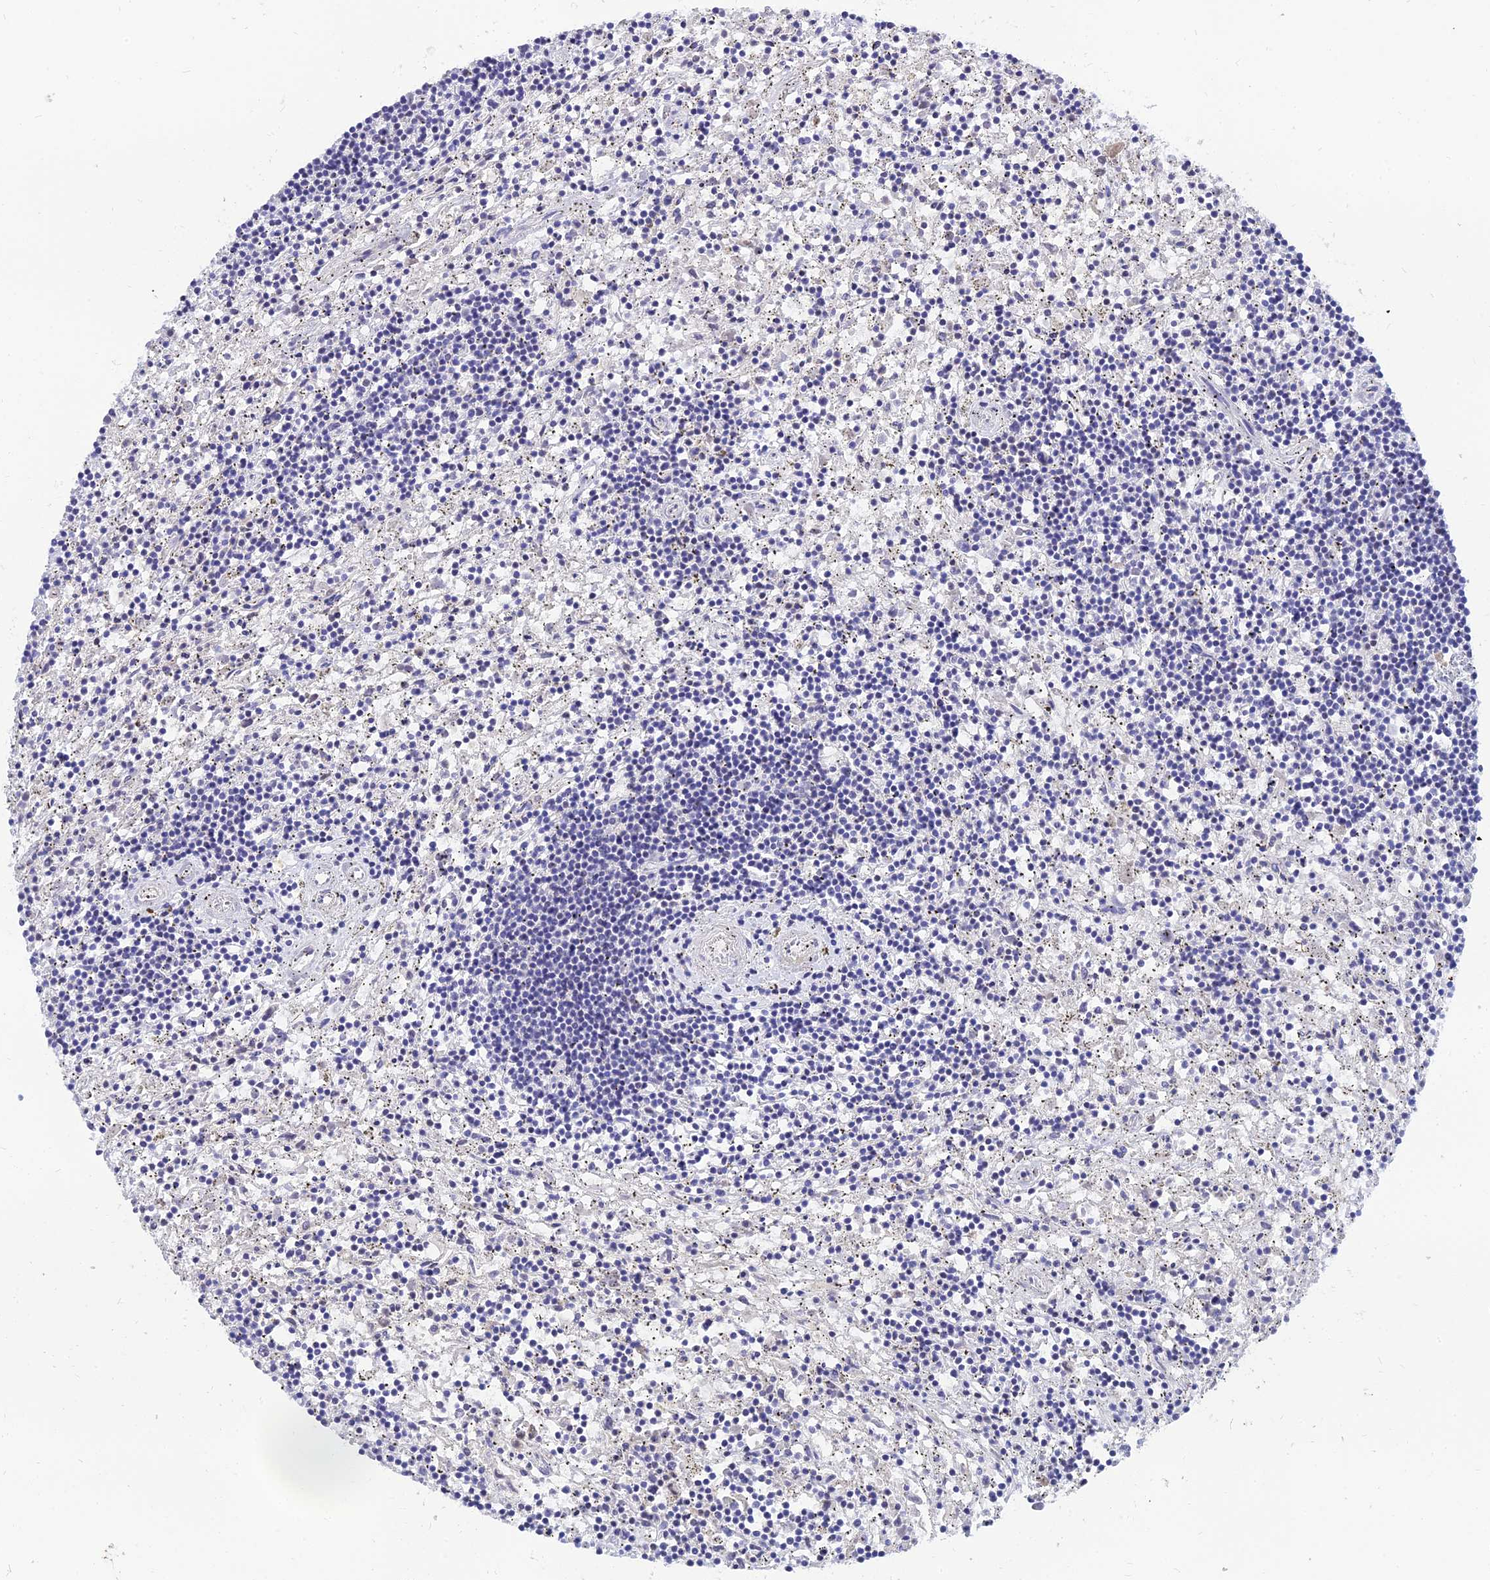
{"staining": {"intensity": "negative", "quantity": "none", "location": "none"}, "tissue": "lymphoma", "cell_type": "Tumor cells", "image_type": "cancer", "snomed": [{"axis": "morphology", "description": "Malignant lymphoma, non-Hodgkin's type, Low grade"}, {"axis": "topography", "description": "Spleen"}], "caption": "Tumor cells are negative for protein expression in human lymphoma. The staining is performed using DAB brown chromogen with nuclei counter-stained in using hematoxylin.", "gene": "TMEM161B", "patient": {"sex": "male", "age": 76}}